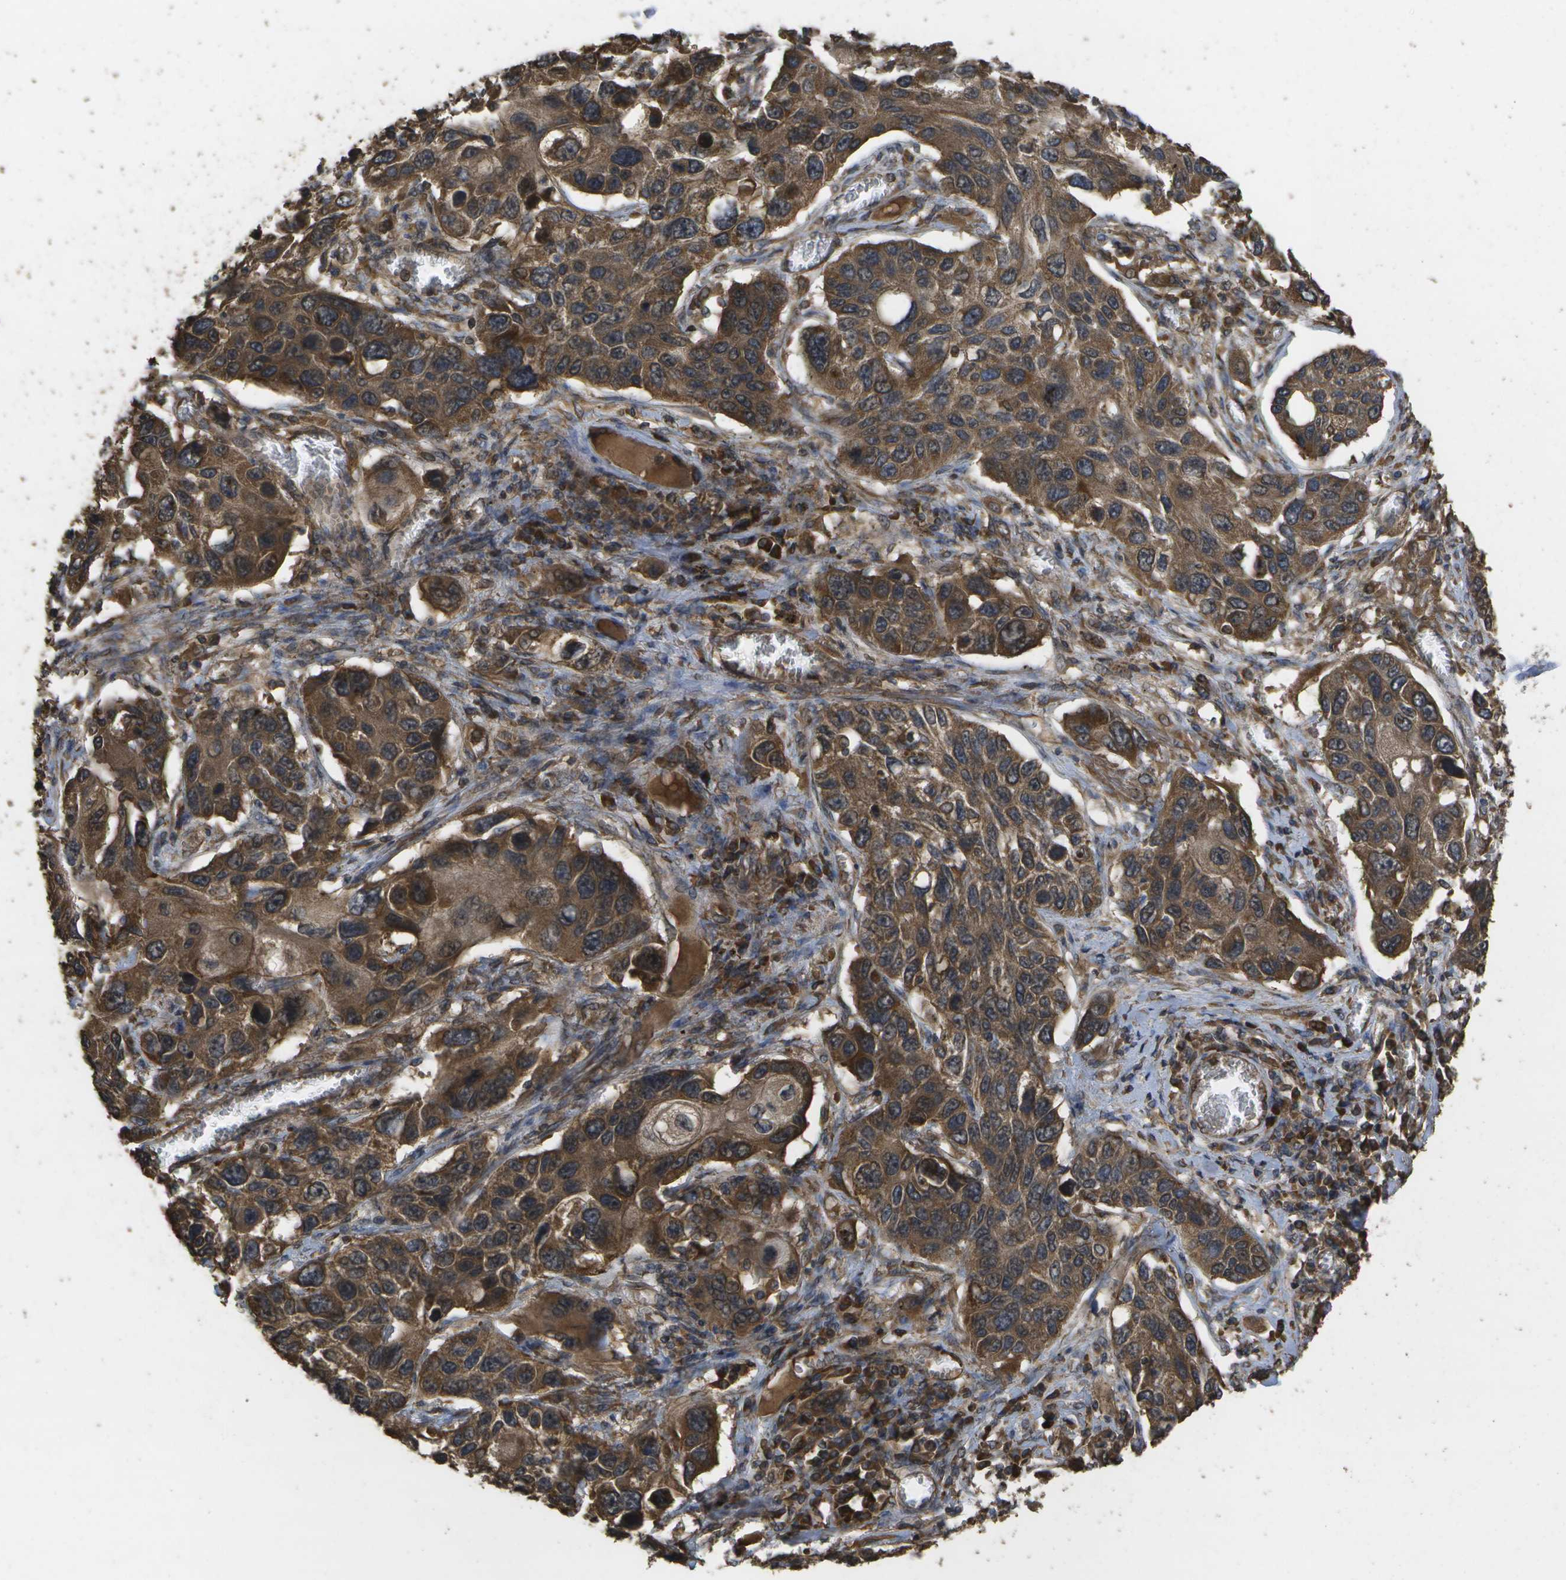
{"staining": {"intensity": "strong", "quantity": ">75%", "location": "cytoplasmic/membranous"}, "tissue": "lung cancer", "cell_type": "Tumor cells", "image_type": "cancer", "snomed": [{"axis": "morphology", "description": "Squamous cell carcinoma, NOS"}, {"axis": "topography", "description": "Lung"}], "caption": "Lung cancer (squamous cell carcinoma) stained with immunohistochemistry demonstrates strong cytoplasmic/membranous expression in about >75% of tumor cells. The protein of interest is shown in brown color, while the nuclei are stained blue.", "gene": "SACS", "patient": {"sex": "male", "age": 71}}